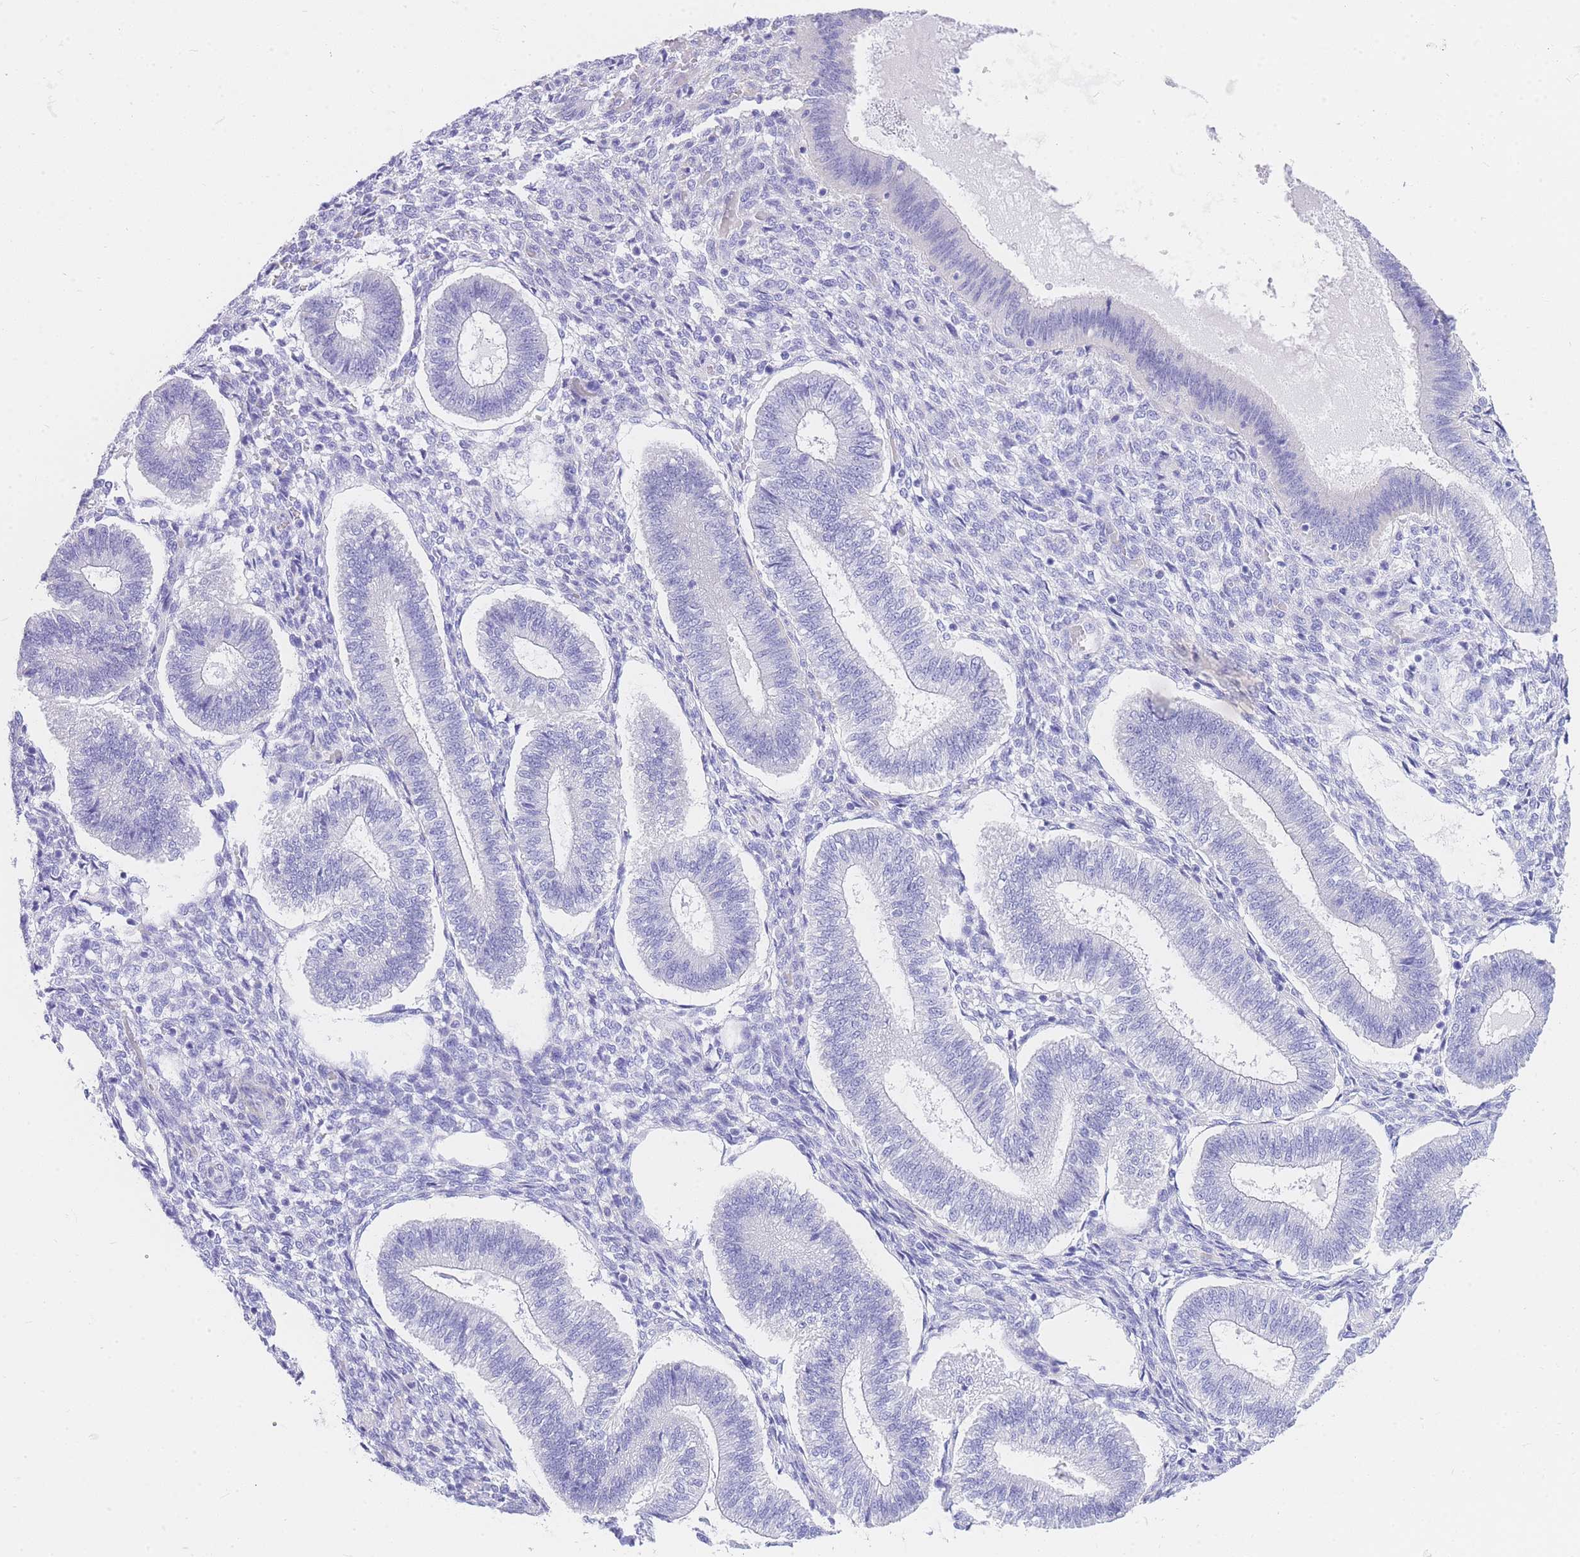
{"staining": {"intensity": "negative", "quantity": "none", "location": "none"}, "tissue": "endometrium", "cell_type": "Cells in endometrial stroma", "image_type": "normal", "snomed": [{"axis": "morphology", "description": "Normal tissue, NOS"}, {"axis": "topography", "description": "Endometrium"}], "caption": "DAB (3,3'-diaminobenzidine) immunohistochemical staining of benign human endometrium displays no significant staining in cells in endometrial stroma.", "gene": "SRSF12", "patient": {"sex": "female", "age": 25}}